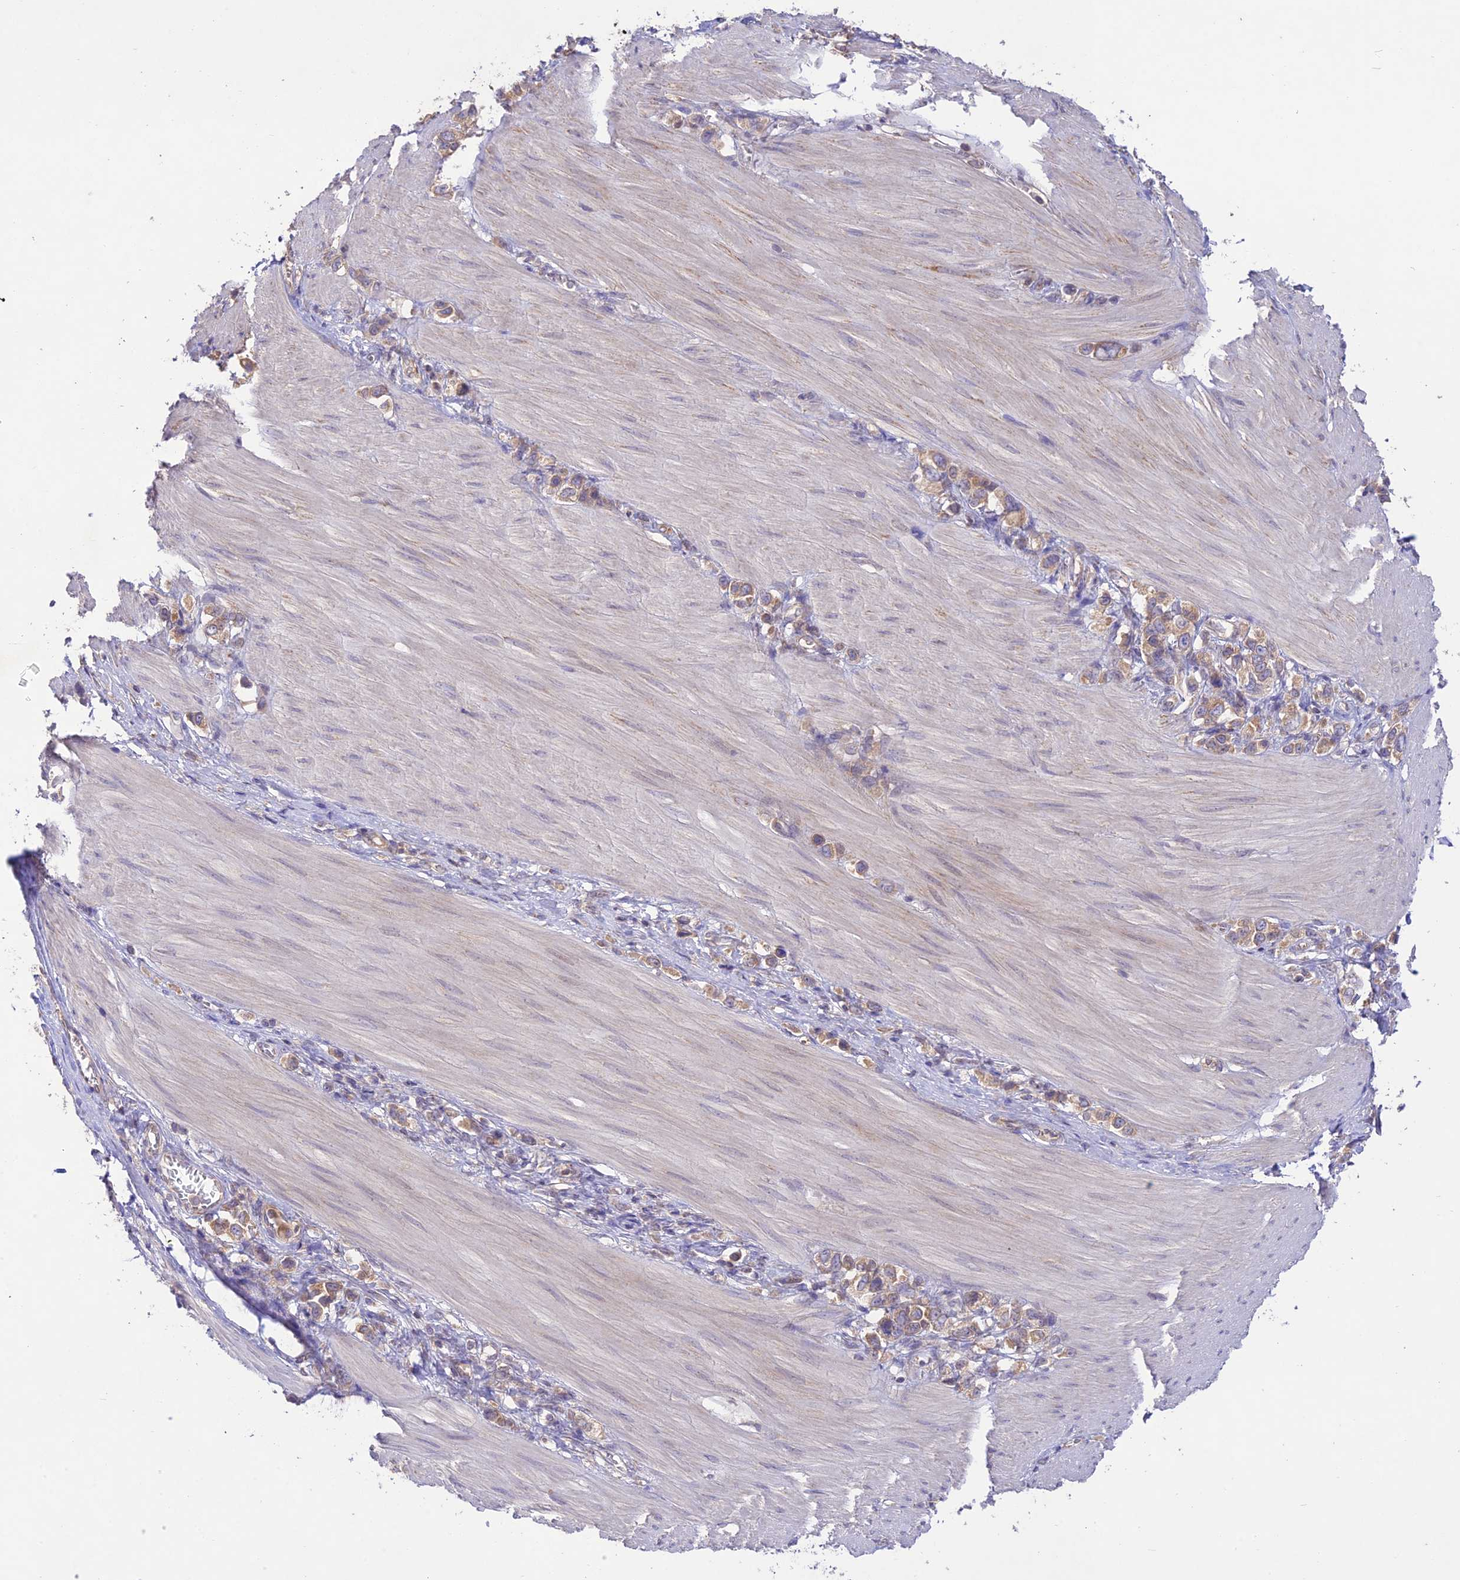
{"staining": {"intensity": "weak", "quantity": ">75%", "location": "cytoplasmic/membranous"}, "tissue": "stomach cancer", "cell_type": "Tumor cells", "image_type": "cancer", "snomed": [{"axis": "morphology", "description": "Adenocarcinoma, NOS"}, {"axis": "topography", "description": "Stomach"}], "caption": "Stomach adenocarcinoma stained with a brown dye exhibits weak cytoplasmic/membranous positive expression in about >75% of tumor cells.", "gene": "TMEM259", "patient": {"sex": "female", "age": 65}}